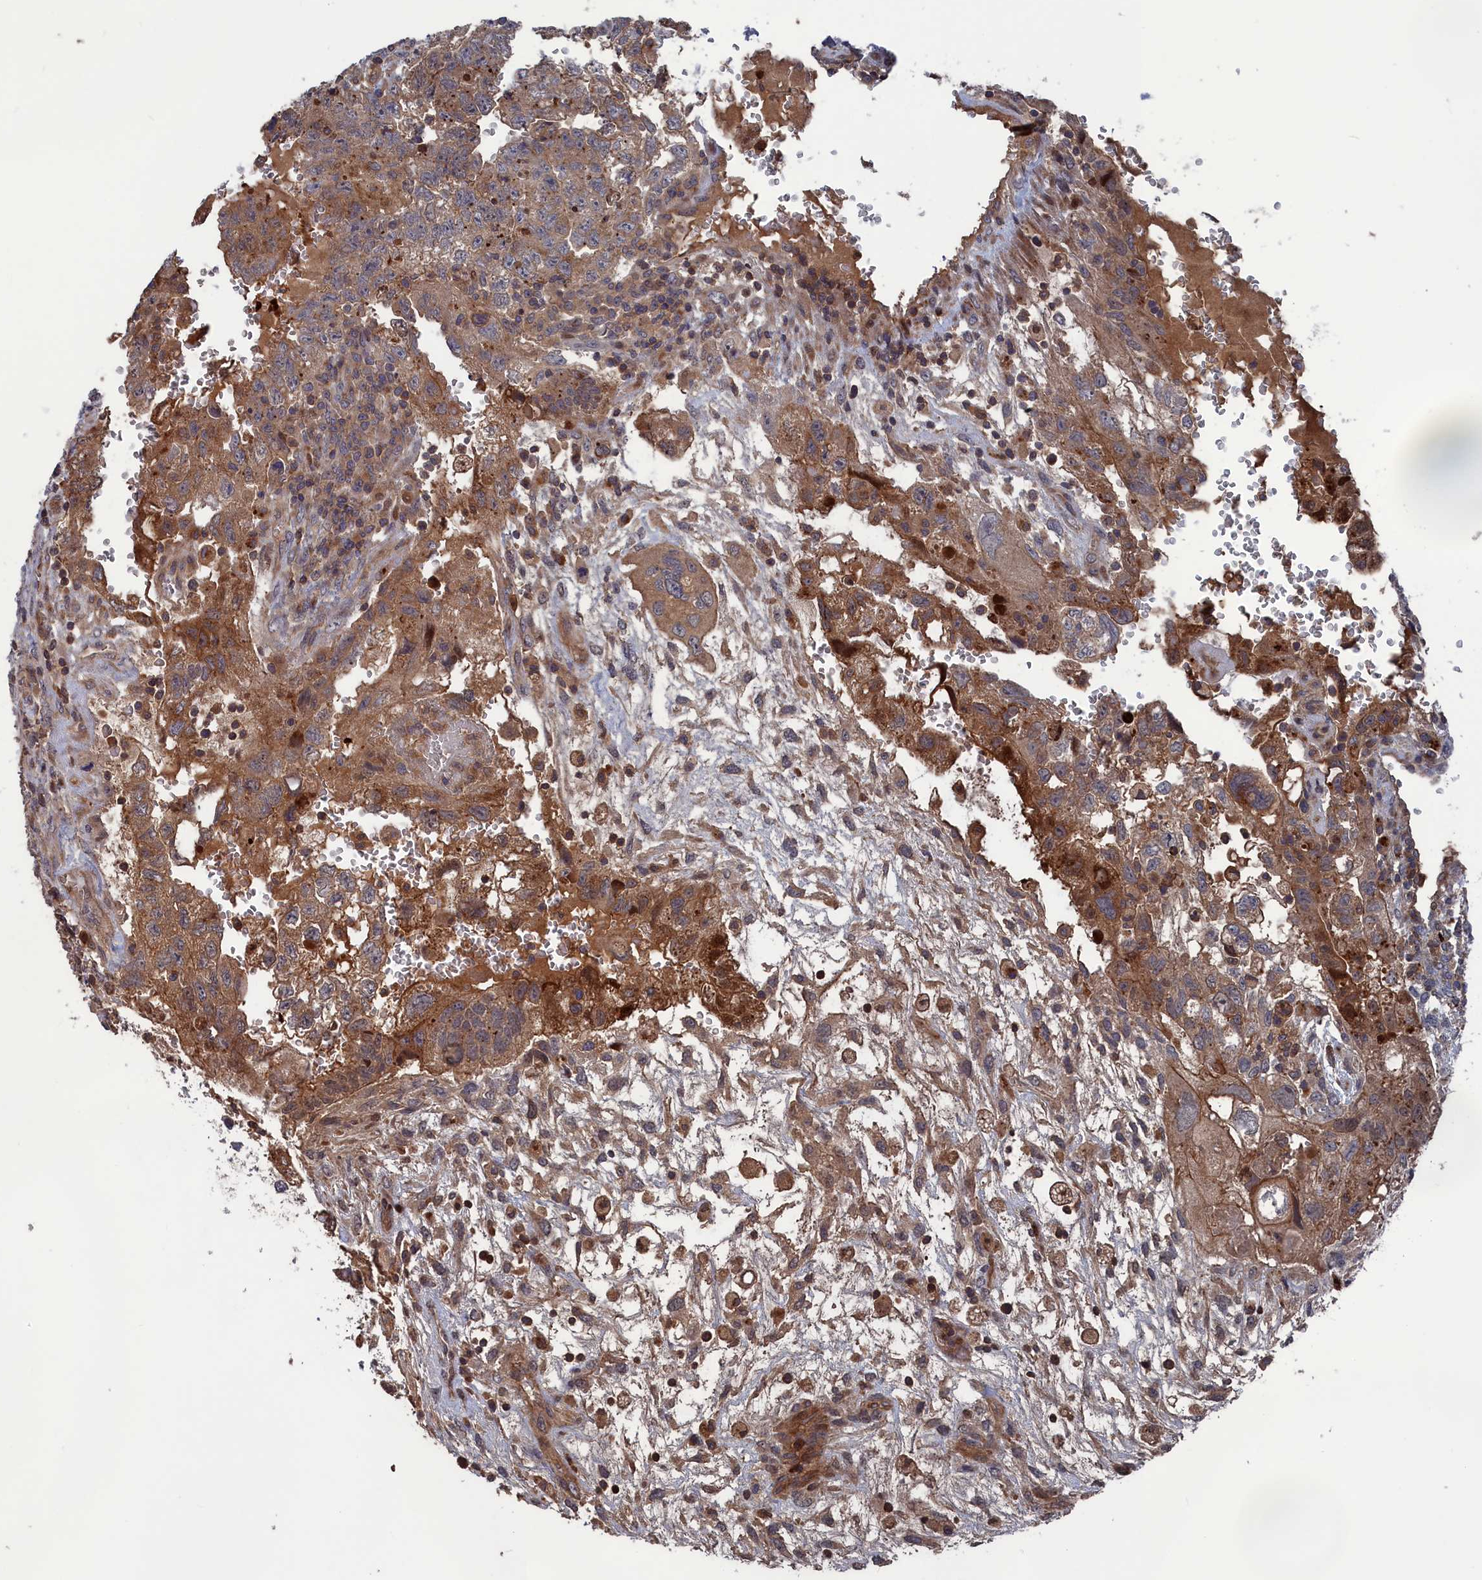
{"staining": {"intensity": "moderate", "quantity": "25%-75%", "location": "cytoplasmic/membranous"}, "tissue": "testis cancer", "cell_type": "Tumor cells", "image_type": "cancer", "snomed": [{"axis": "morphology", "description": "Carcinoma, Embryonal, NOS"}, {"axis": "topography", "description": "Testis"}], "caption": "An image of embryonal carcinoma (testis) stained for a protein shows moderate cytoplasmic/membranous brown staining in tumor cells.", "gene": "PLA2G15", "patient": {"sex": "male", "age": 36}}